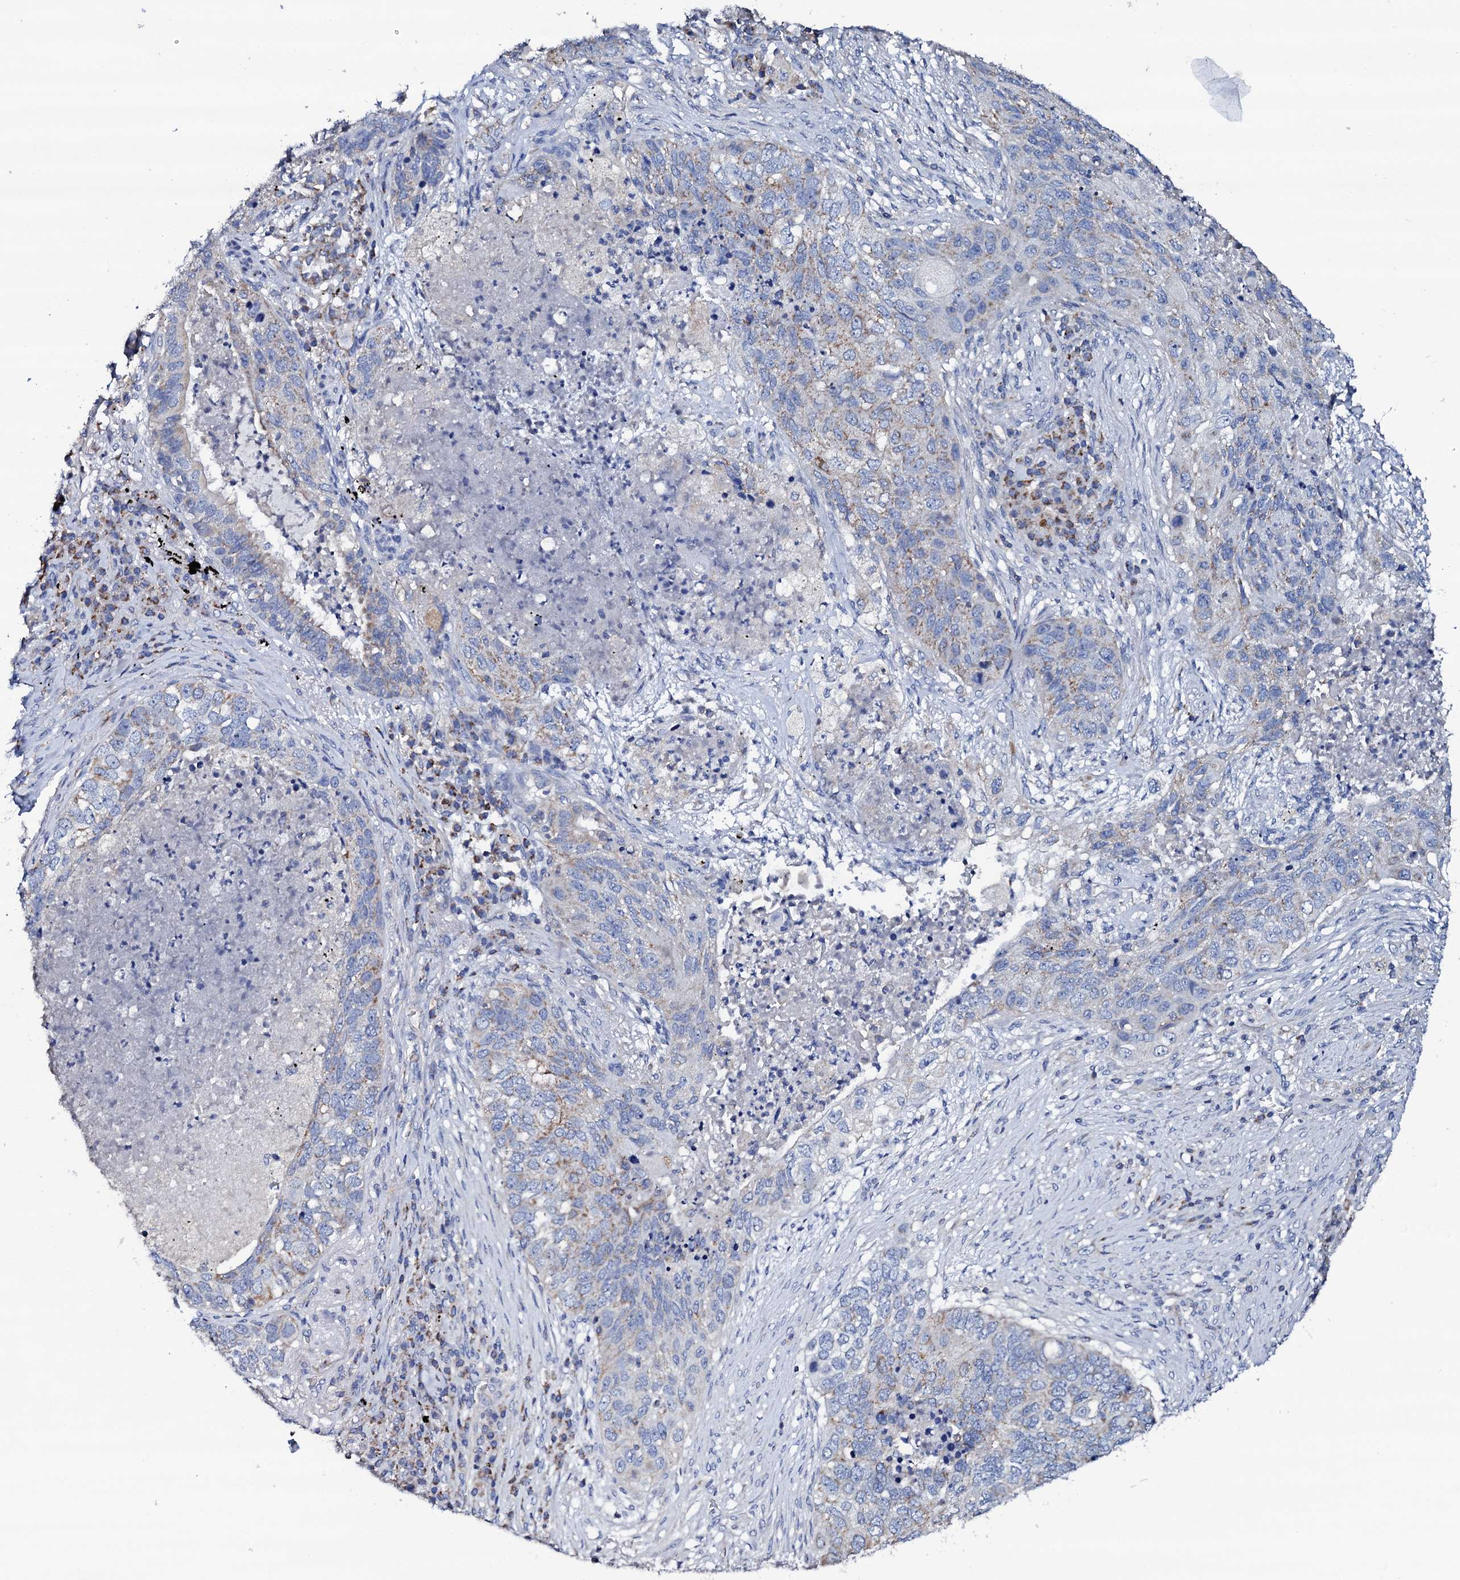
{"staining": {"intensity": "moderate", "quantity": "<25%", "location": "cytoplasmic/membranous"}, "tissue": "lung cancer", "cell_type": "Tumor cells", "image_type": "cancer", "snomed": [{"axis": "morphology", "description": "Squamous cell carcinoma, NOS"}, {"axis": "topography", "description": "Lung"}], "caption": "The immunohistochemical stain labels moderate cytoplasmic/membranous staining in tumor cells of squamous cell carcinoma (lung) tissue. (DAB (3,3'-diaminobenzidine) IHC with brightfield microscopy, high magnification).", "gene": "TCAF2", "patient": {"sex": "female", "age": 63}}